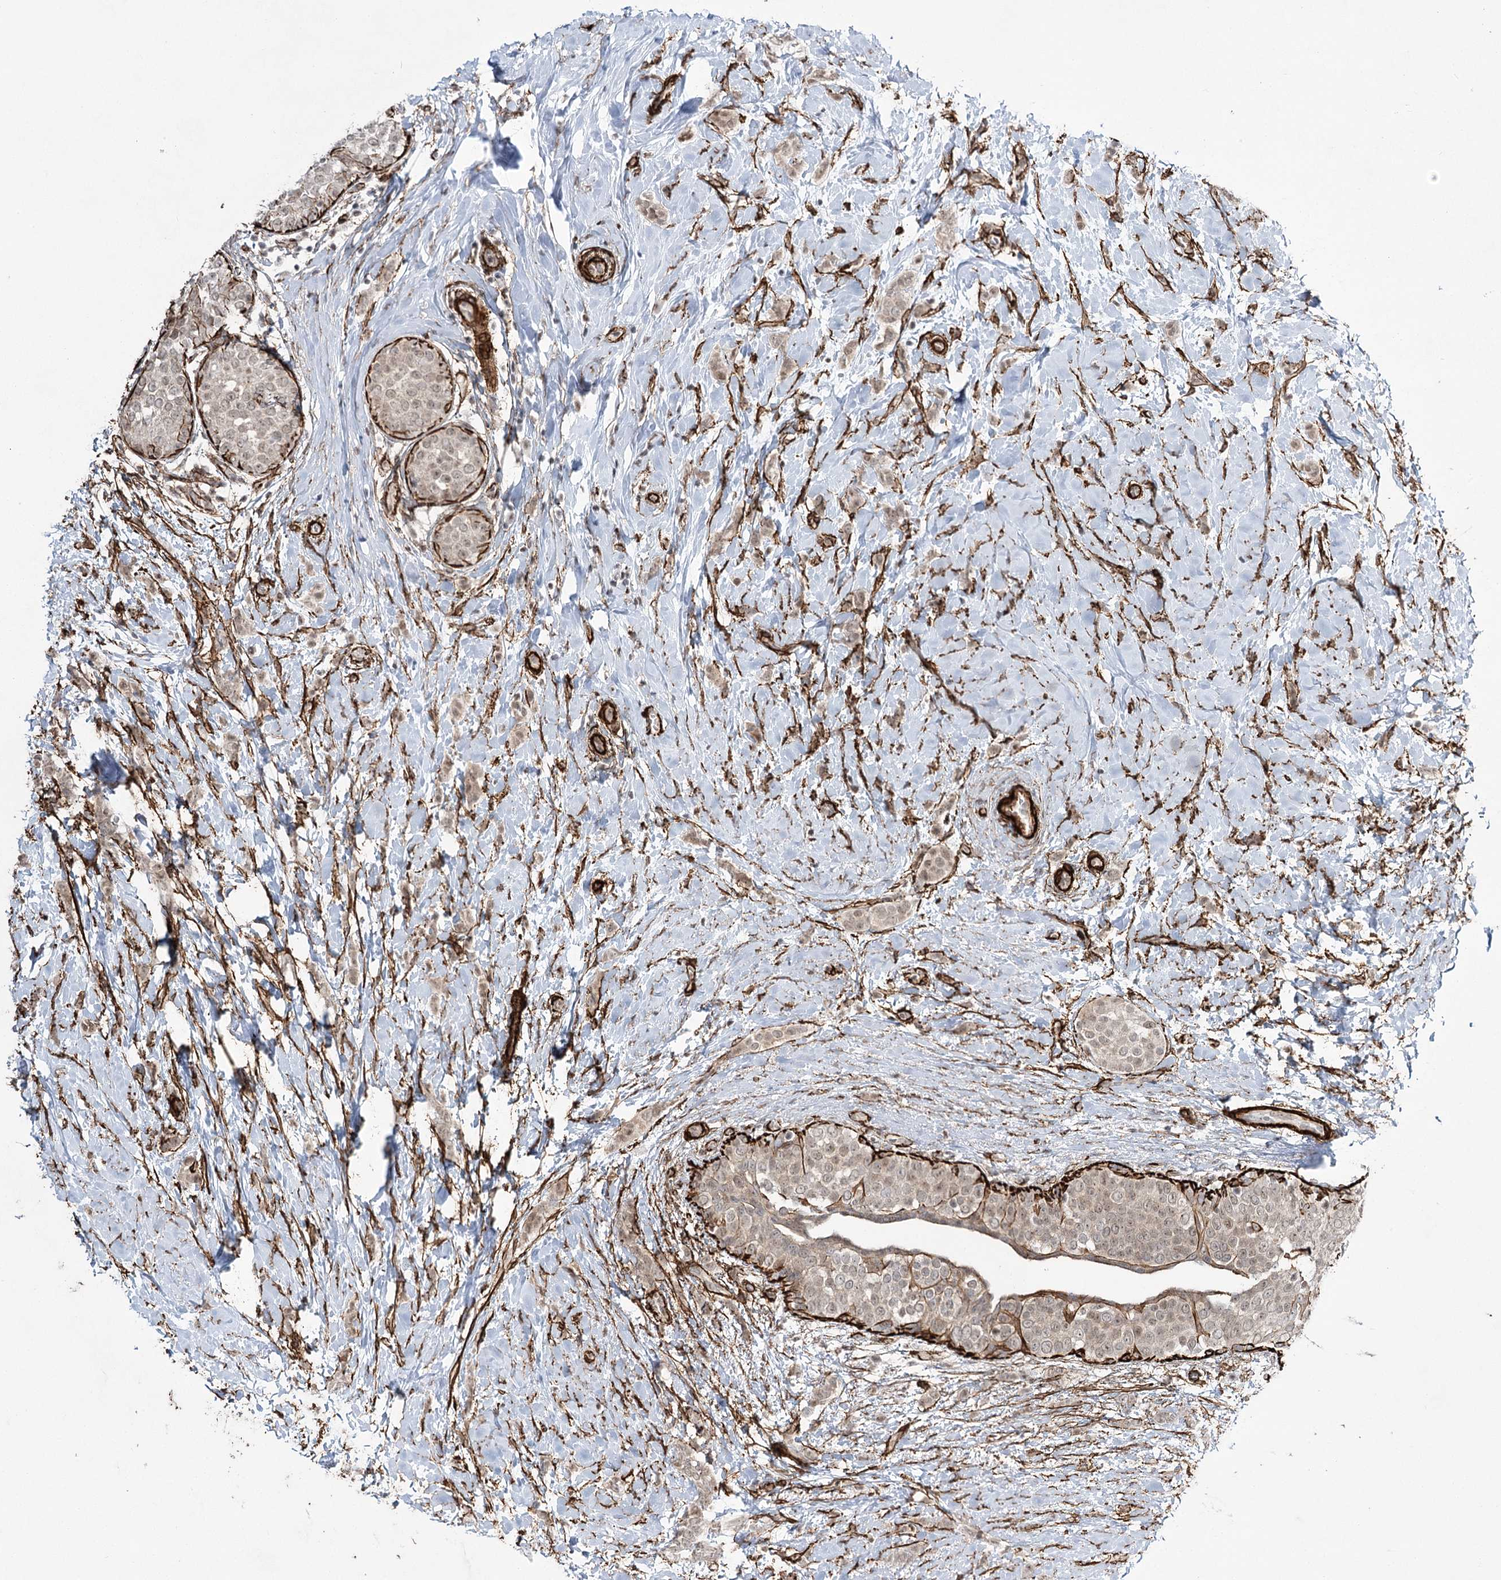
{"staining": {"intensity": "weak", "quantity": ">75%", "location": "nuclear"}, "tissue": "breast cancer", "cell_type": "Tumor cells", "image_type": "cancer", "snomed": [{"axis": "morphology", "description": "Lobular carcinoma, in situ"}, {"axis": "morphology", "description": "Lobular carcinoma"}, {"axis": "topography", "description": "Breast"}], "caption": "The micrograph reveals a brown stain indicating the presence of a protein in the nuclear of tumor cells in breast cancer (lobular carcinoma in situ).", "gene": "CWF19L1", "patient": {"sex": "female", "age": 41}}